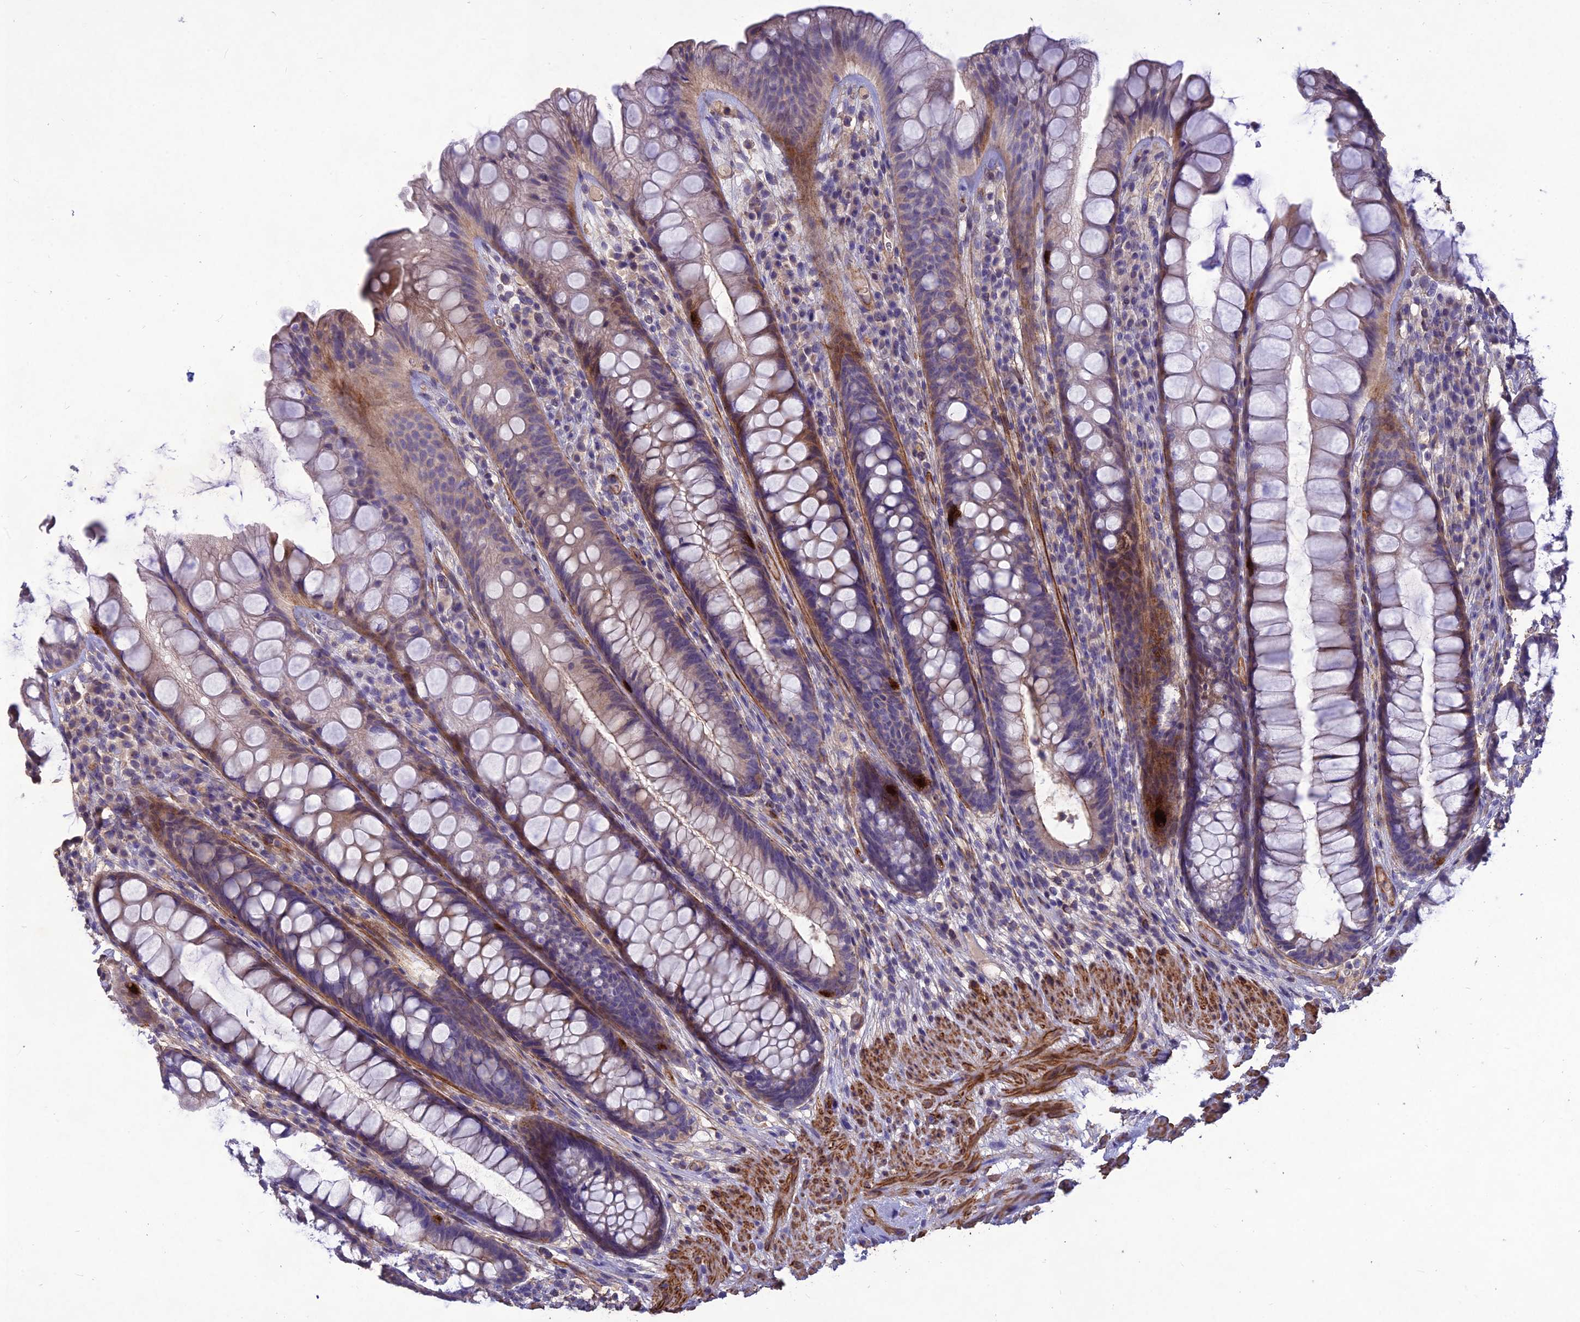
{"staining": {"intensity": "strong", "quantity": "<25%", "location": "cytoplasmic/membranous"}, "tissue": "rectum", "cell_type": "Glandular cells", "image_type": "normal", "snomed": [{"axis": "morphology", "description": "Normal tissue, NOS"}, {"axis": "topography", "description": "Rectum"}], "caption": "A histopathology image of rectum stained for a protein reveals strong cytoplasmic/membranous brown staining in glandular cells. Nuclei are stained in blue.", "gene": "CLUH", "patient": {"sex": "male", "age": 74}}